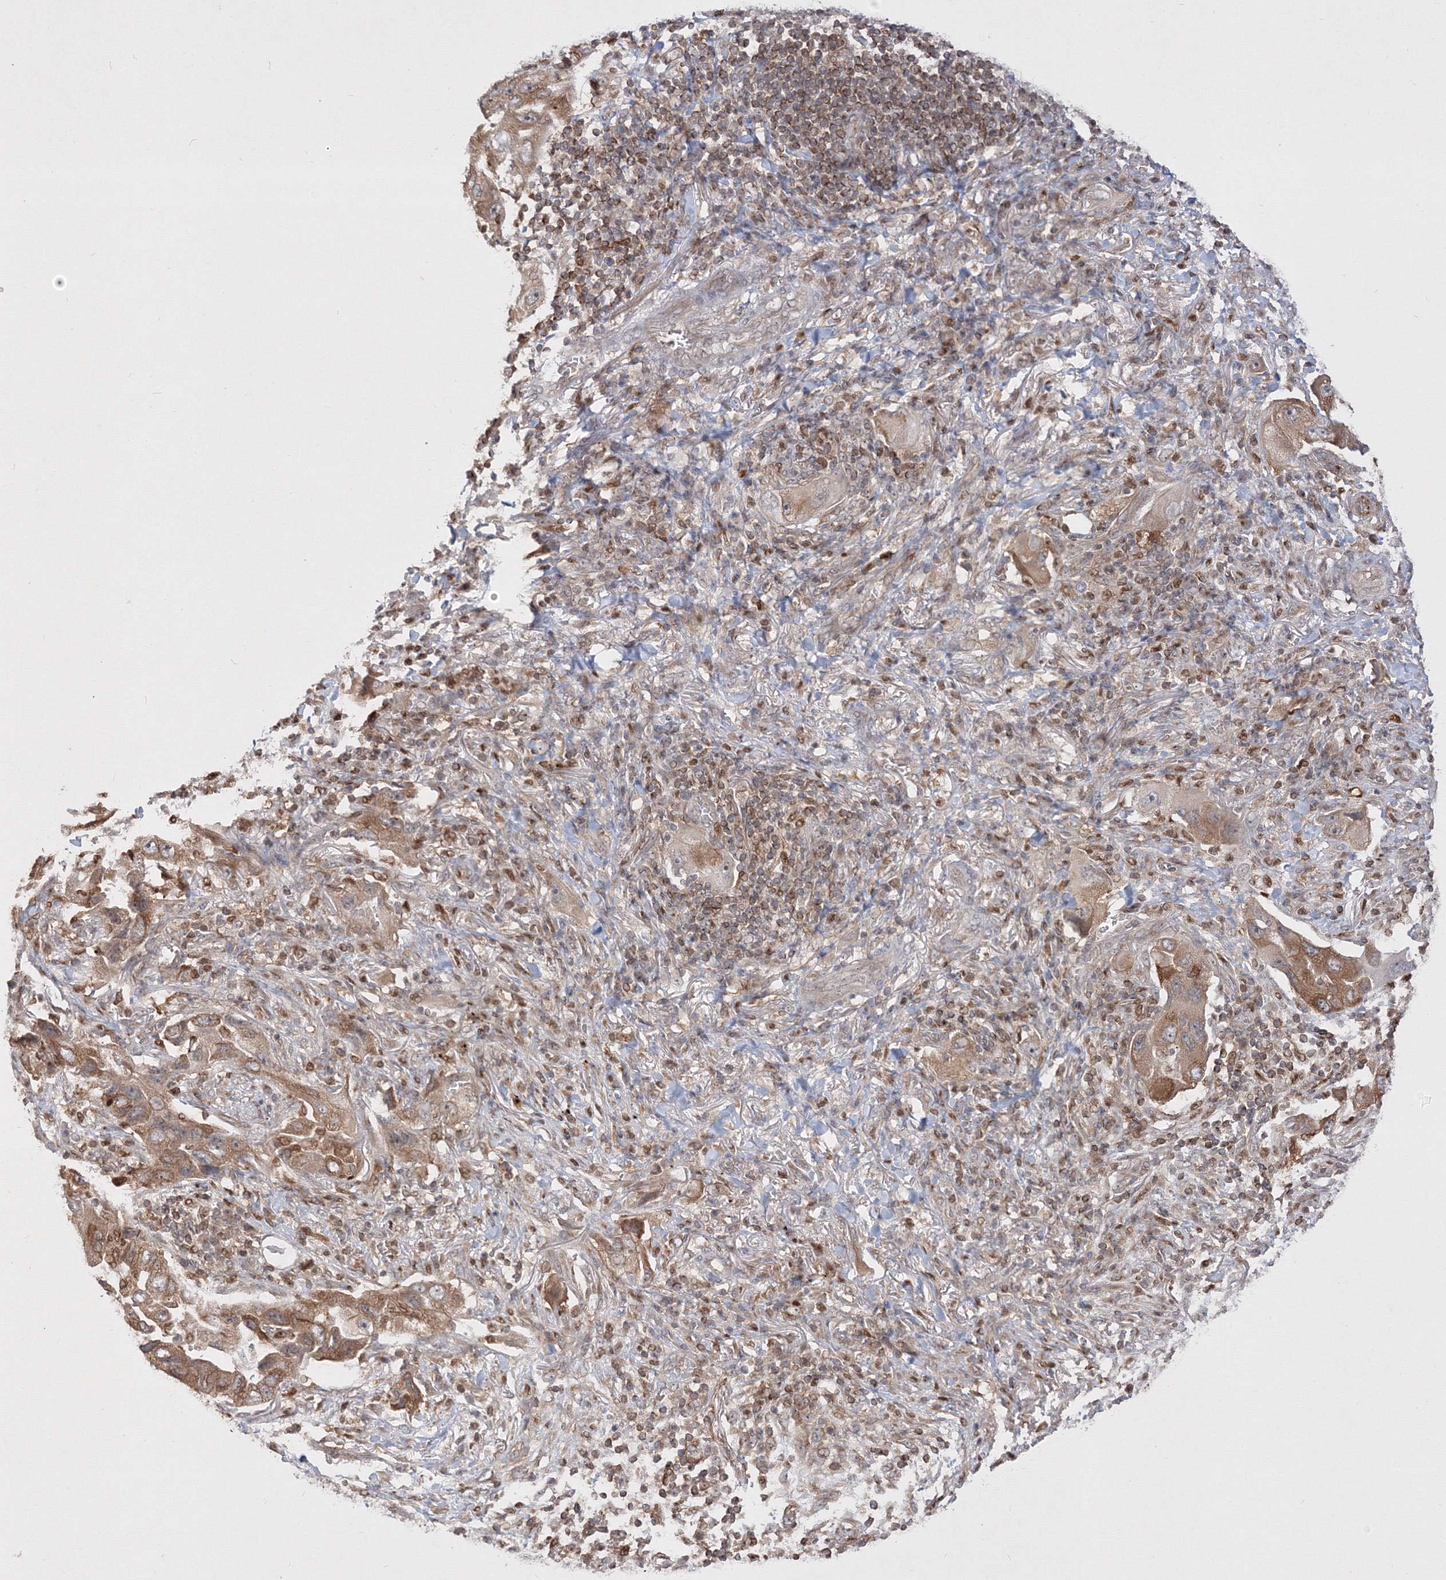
{"staining": {"intensity": "moderate", "quantity": ">75%", "location": "cytoplasmic/membranous"}, "tissue": "lung cancer", "cell_type": "Tumor cells", "image_type": "cancer", "snomed": [{"axis": "morphology", "description": "Adenocarcinoma, NOS"}, {"axis": "topography", "description": "Lung"}], "caption": "A brown stain shows moderate cytoplasmic/membranous staining of a protein in human lung adenocarcinoma tumor cells.", "gene": "TMEM50B", "patient": {"sex": "female", "age": 65}}